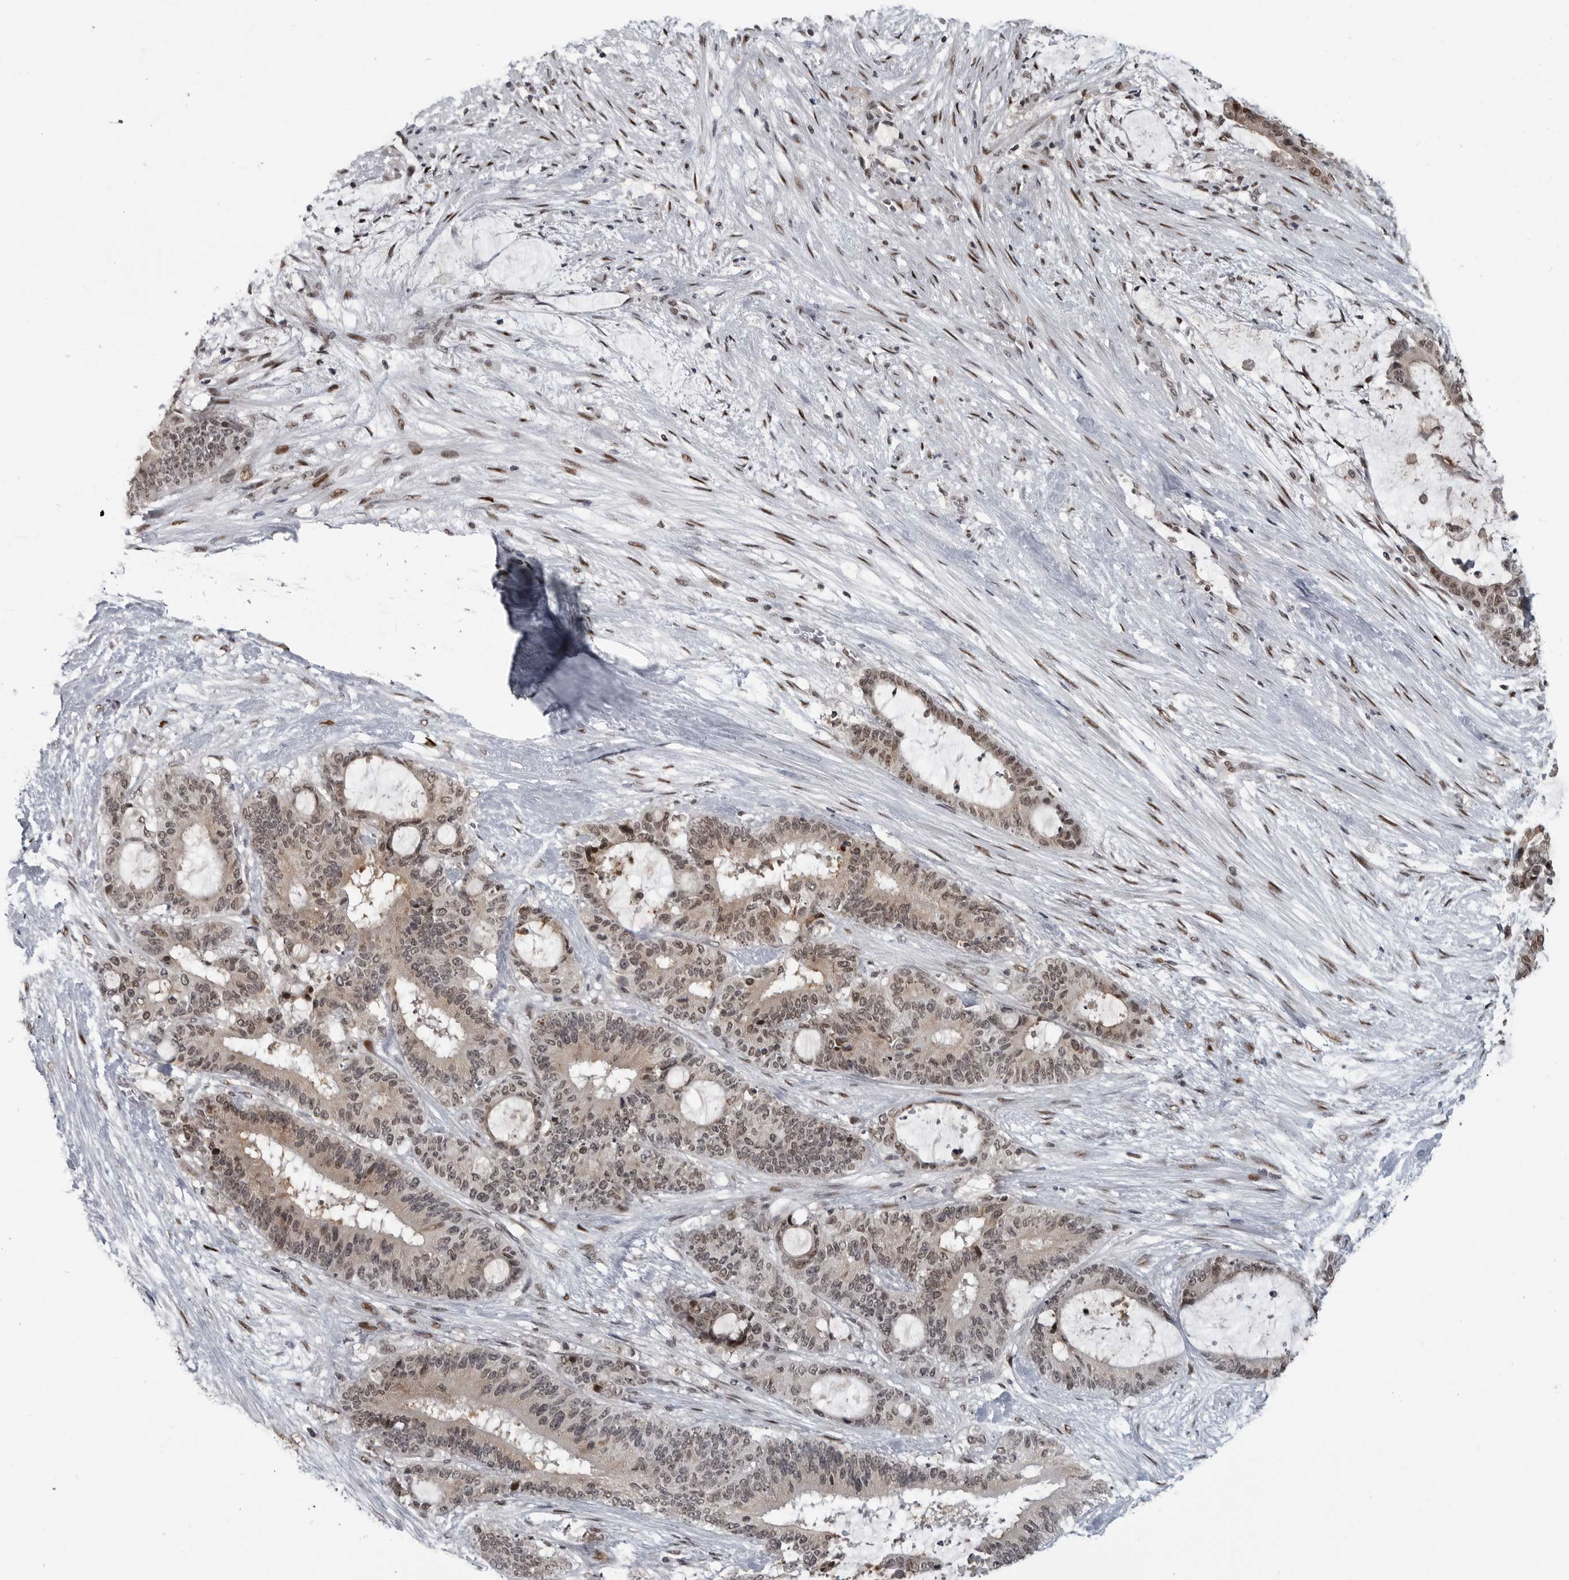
{"staining": {"intensity": "moderate", "quantity": ">75%", "location": "cytoplasmic/membranous,nuclear"}, "tissue": "liver cancer", "cell_type": "Tumor cells", "image_type": "cancer", "snomed": [{"axis": "morphology", "description": "Normal tissue, NOS"}, {"axis": "morphology", "description": "Cholangiocarcinoma"}, {"axis": "topography", "description": "Liver"}, {"axis": "topography", "description": "Peripheral nerve tissue"}], "caption": "Immunohistochemical staining of liver cholangiocarcinoma shows medium levels of moderate cytoplasmic/membranous and nuclear positivity in approximately >75% of tumor cells.", "gene": "C8orf58", "patient": {"sex": "female", "age": 73}}